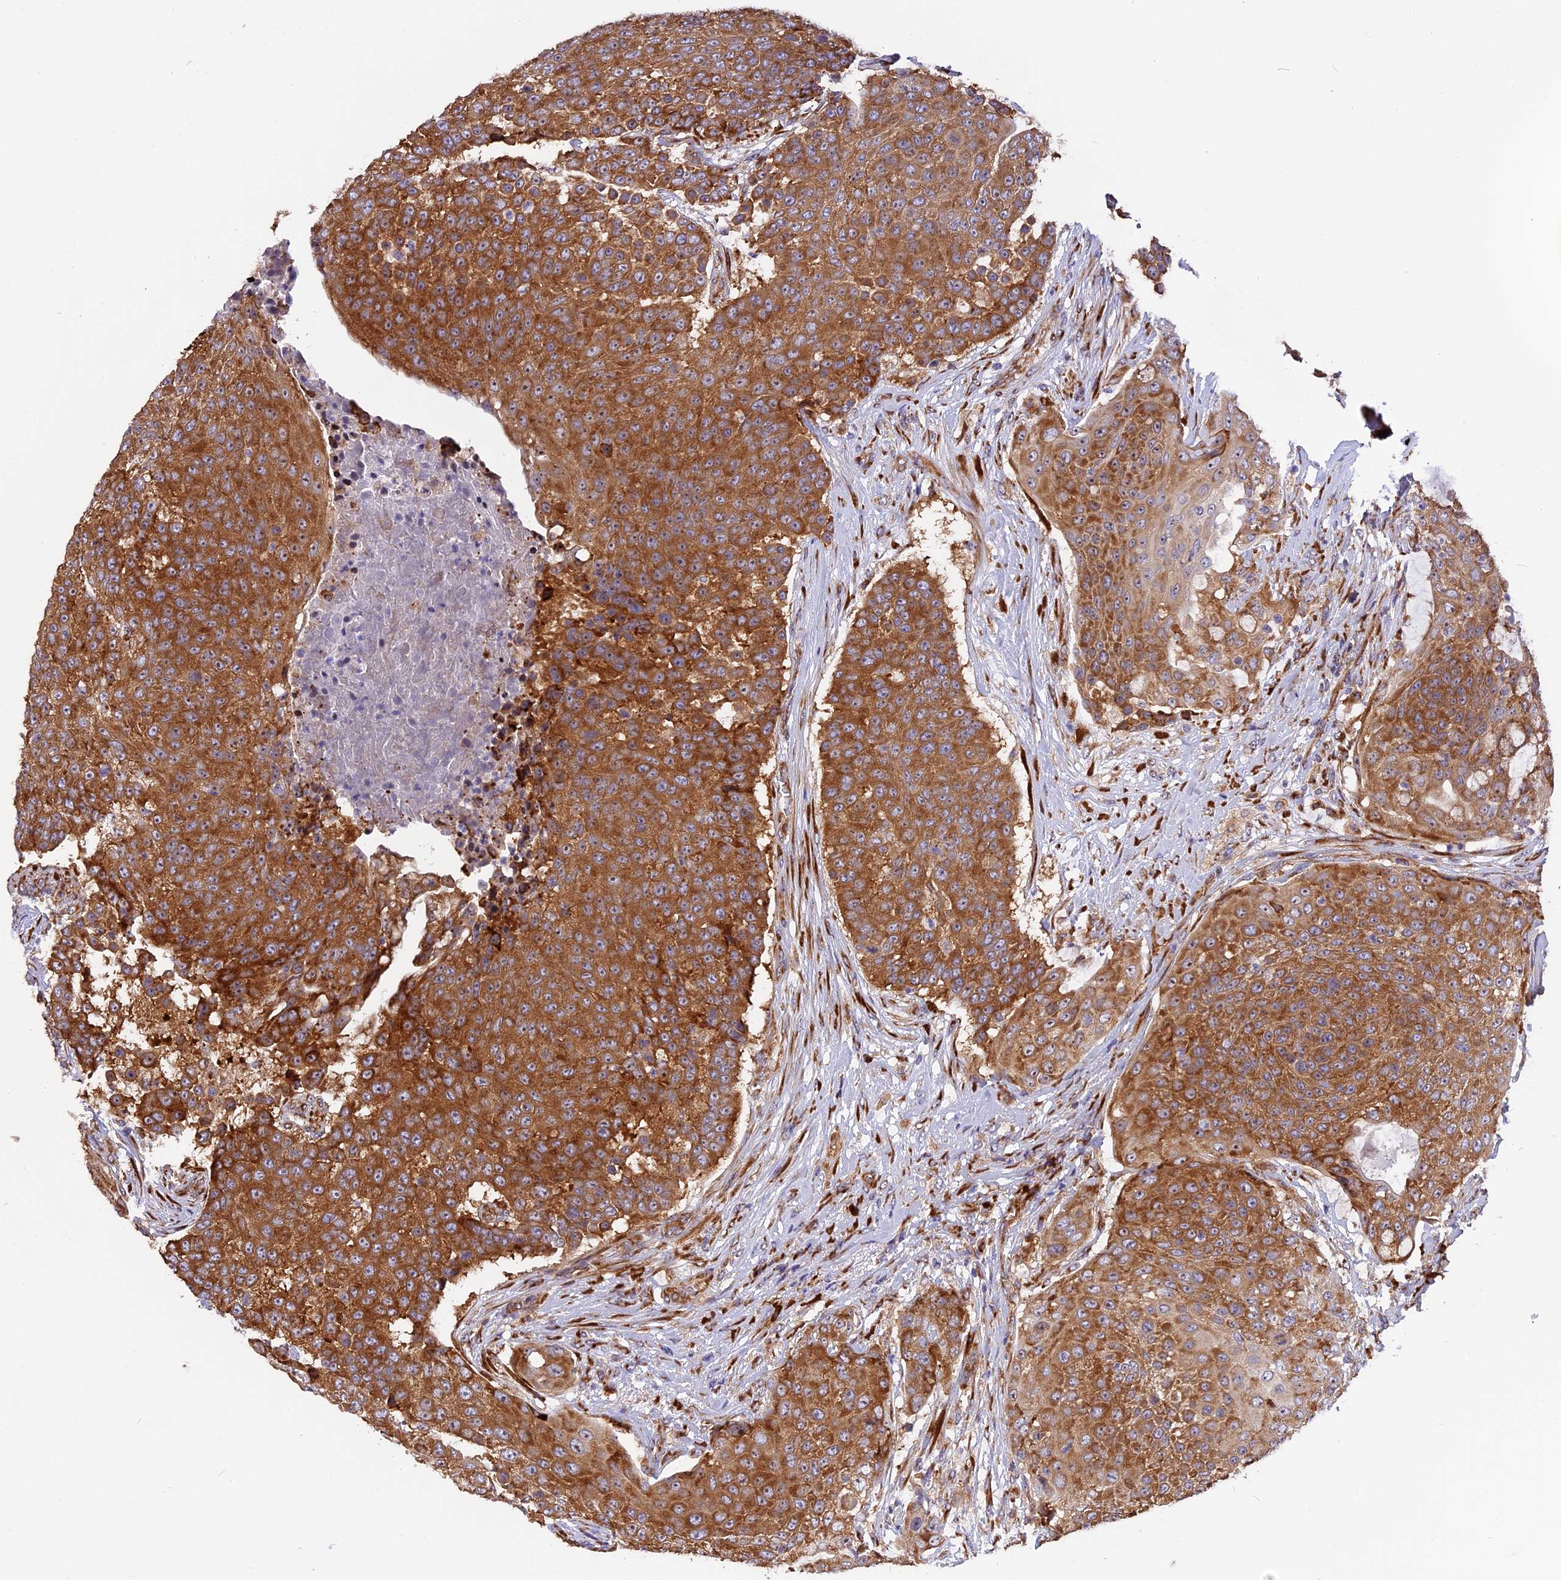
{"staining": {"intensity": "moderate", "quantity": ">75%", "location": "cytoplasmic/membranous"}, "tissue": "urothelial cancer", "cell_type": "Tumor cells", "image_type": "cancer", "snomed": [{"axis": "morphology", "description": "Urothelial carcinoma, High grade"}, {"axis": "topography", "description": "Urinary bladder"}], "caption": "Tumor cells demonstrate moderate cytoplasmic/membranous expression in about >75% of cells in urothelial cancer. Using DAB (brown) and hematoxylin (blue) stains, captured at high magnification using brightfield microscopy.", "gene": "GNPTAB", "patient": {"sex": "female", "age": 63}}